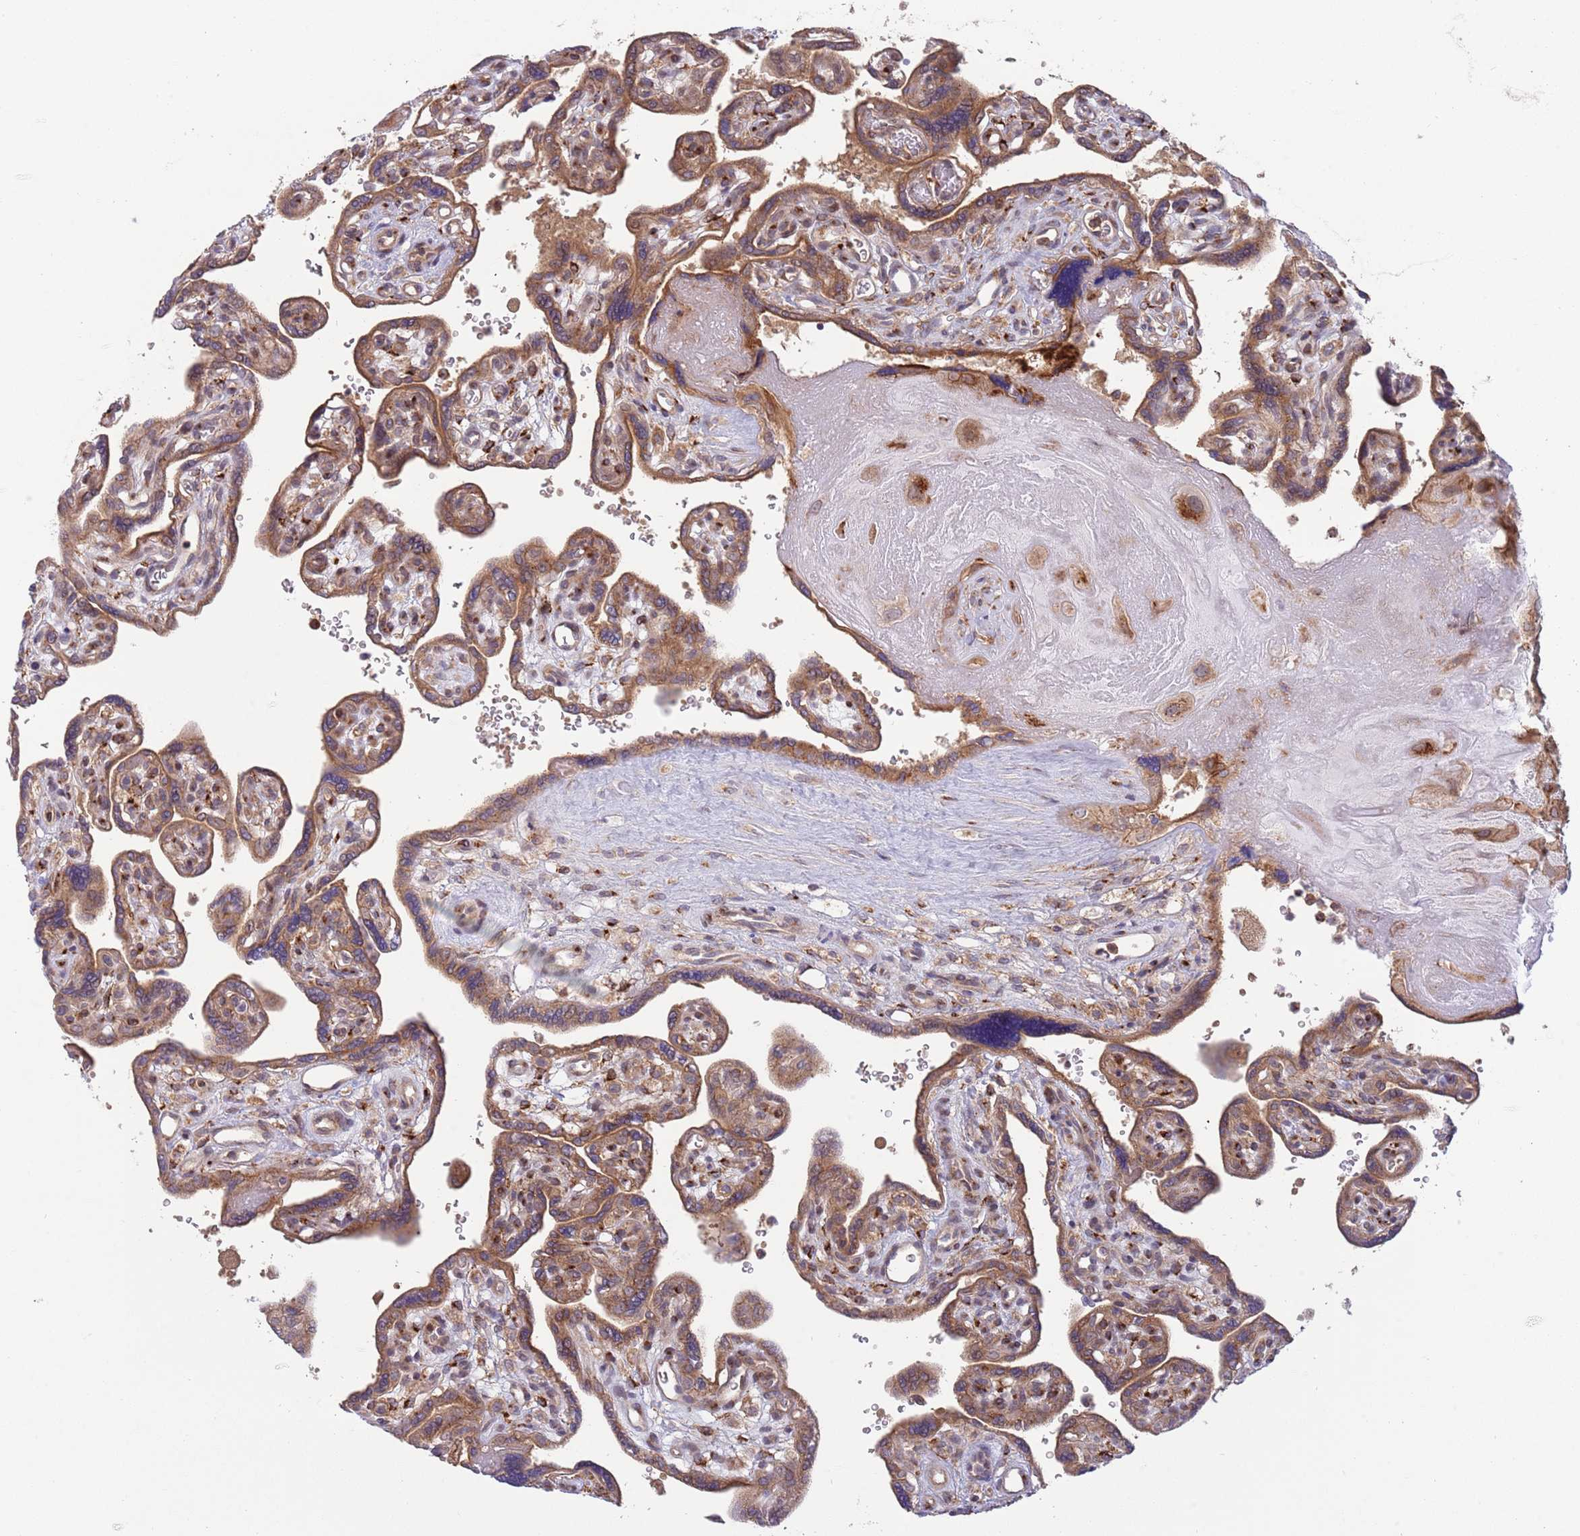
{"staining": {"intensity": "moderate", "quantity": ">75%", "location": "cytoplasmic/membranous"}, "tissue": "placenta", "cell_type": "Trophoblastic cells", "image_type": "normal", "snomed": [{"axis": "morphology", "description": "Normal tissue, NOS"}, {"axis": "topography", "description": "Placenta"}], "caption": "Immunohistochemical staining of unremarkable human placenta exhibits moderate cytoplasmic/membranous protein staining in approximately >75% of trophoblastic cells.", "gene": "BTBD7", "patient": {"sex": "female", "age": 39}}